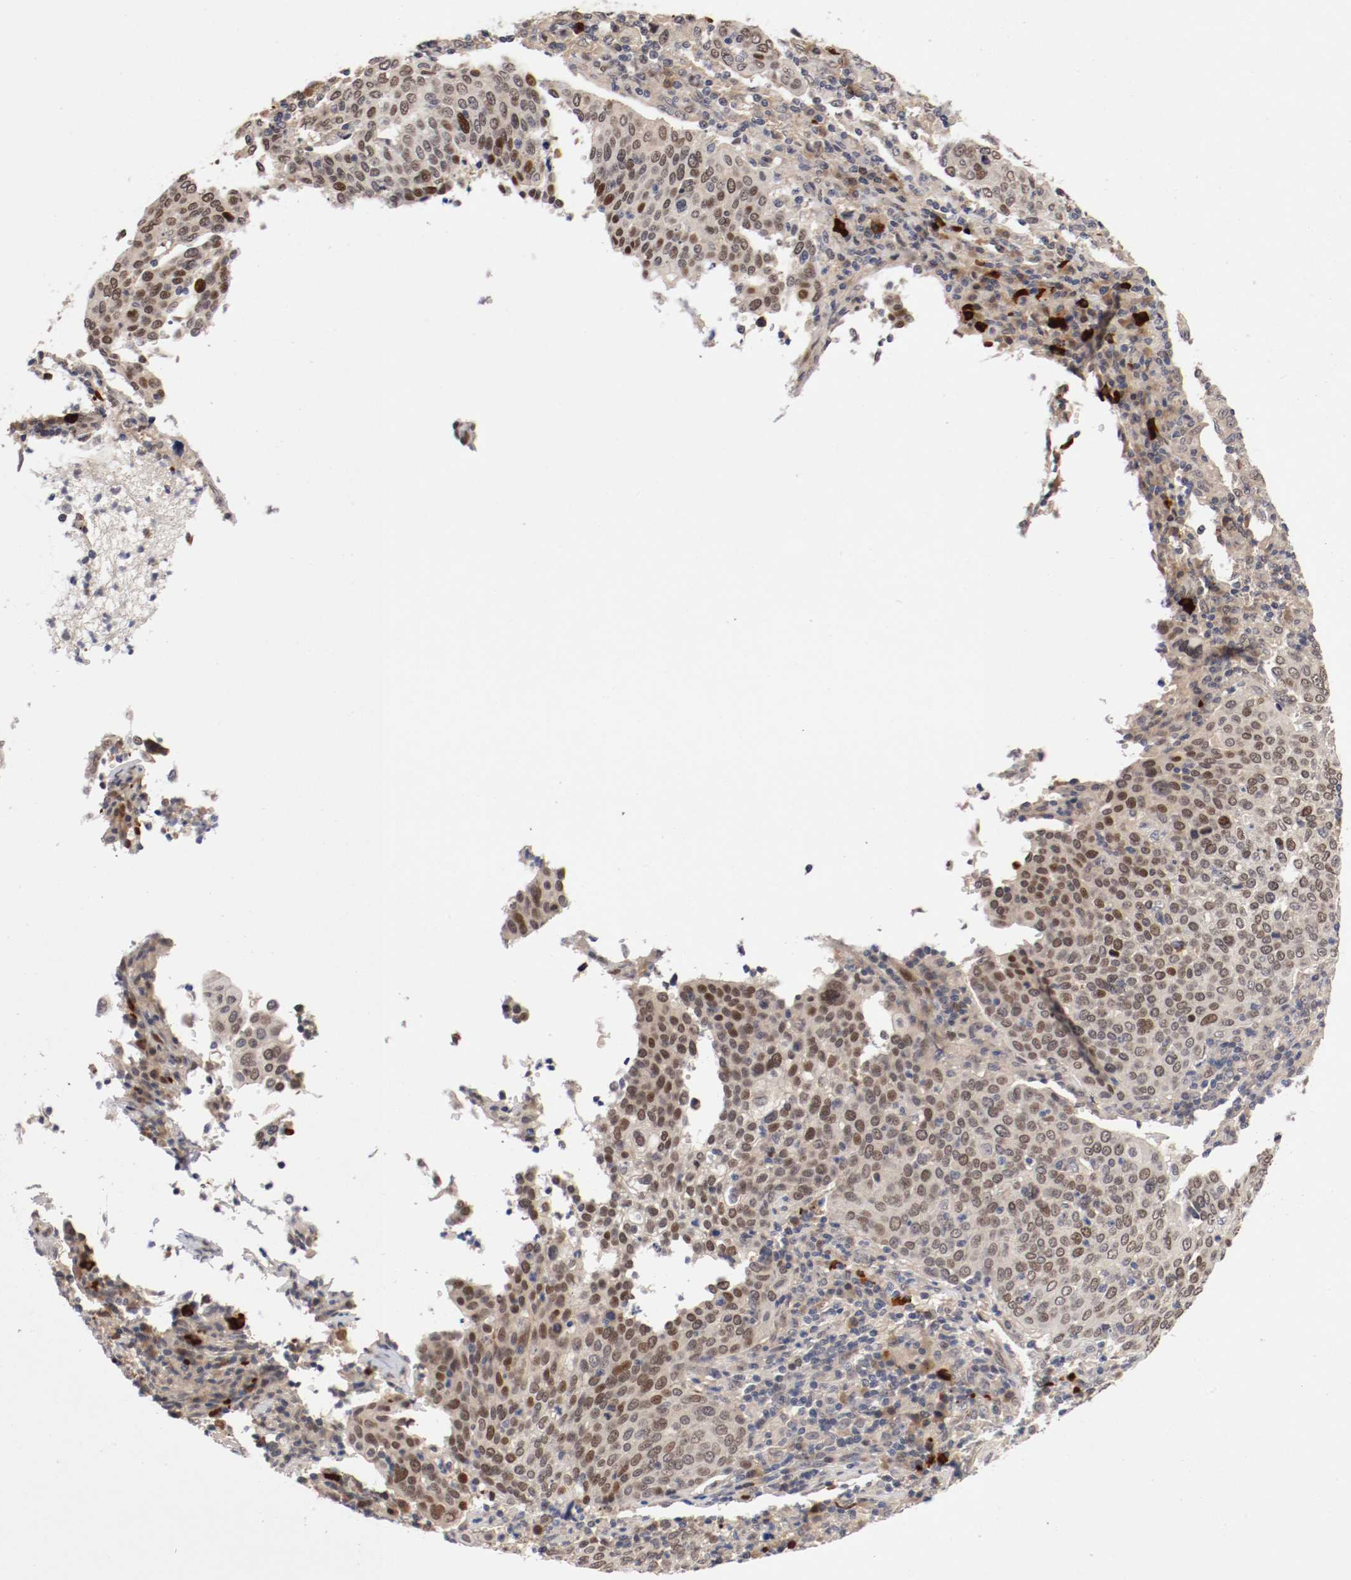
{"staining": {"intensity": "weak", "quantity": ">75%", "location": "nuclear"}, "tissue": "cervical cancer", "cell_type": "Tumor cells", "image_type": "cancer", "snomed": [{"axis": "morphology", "description": "Squamous cell carcinoma, NOS"}, {"axis": "topography", "description": "Cervix"}], "caption": "An IHC image of tumor tissue is shown. Protein staining in brown highlights weak nuclear positivity in cervical cancer (squamous cell carcinoma) within tumor cells.", "gene": "DNMT3B", "patient": {"sex": "female", "age": 40}}